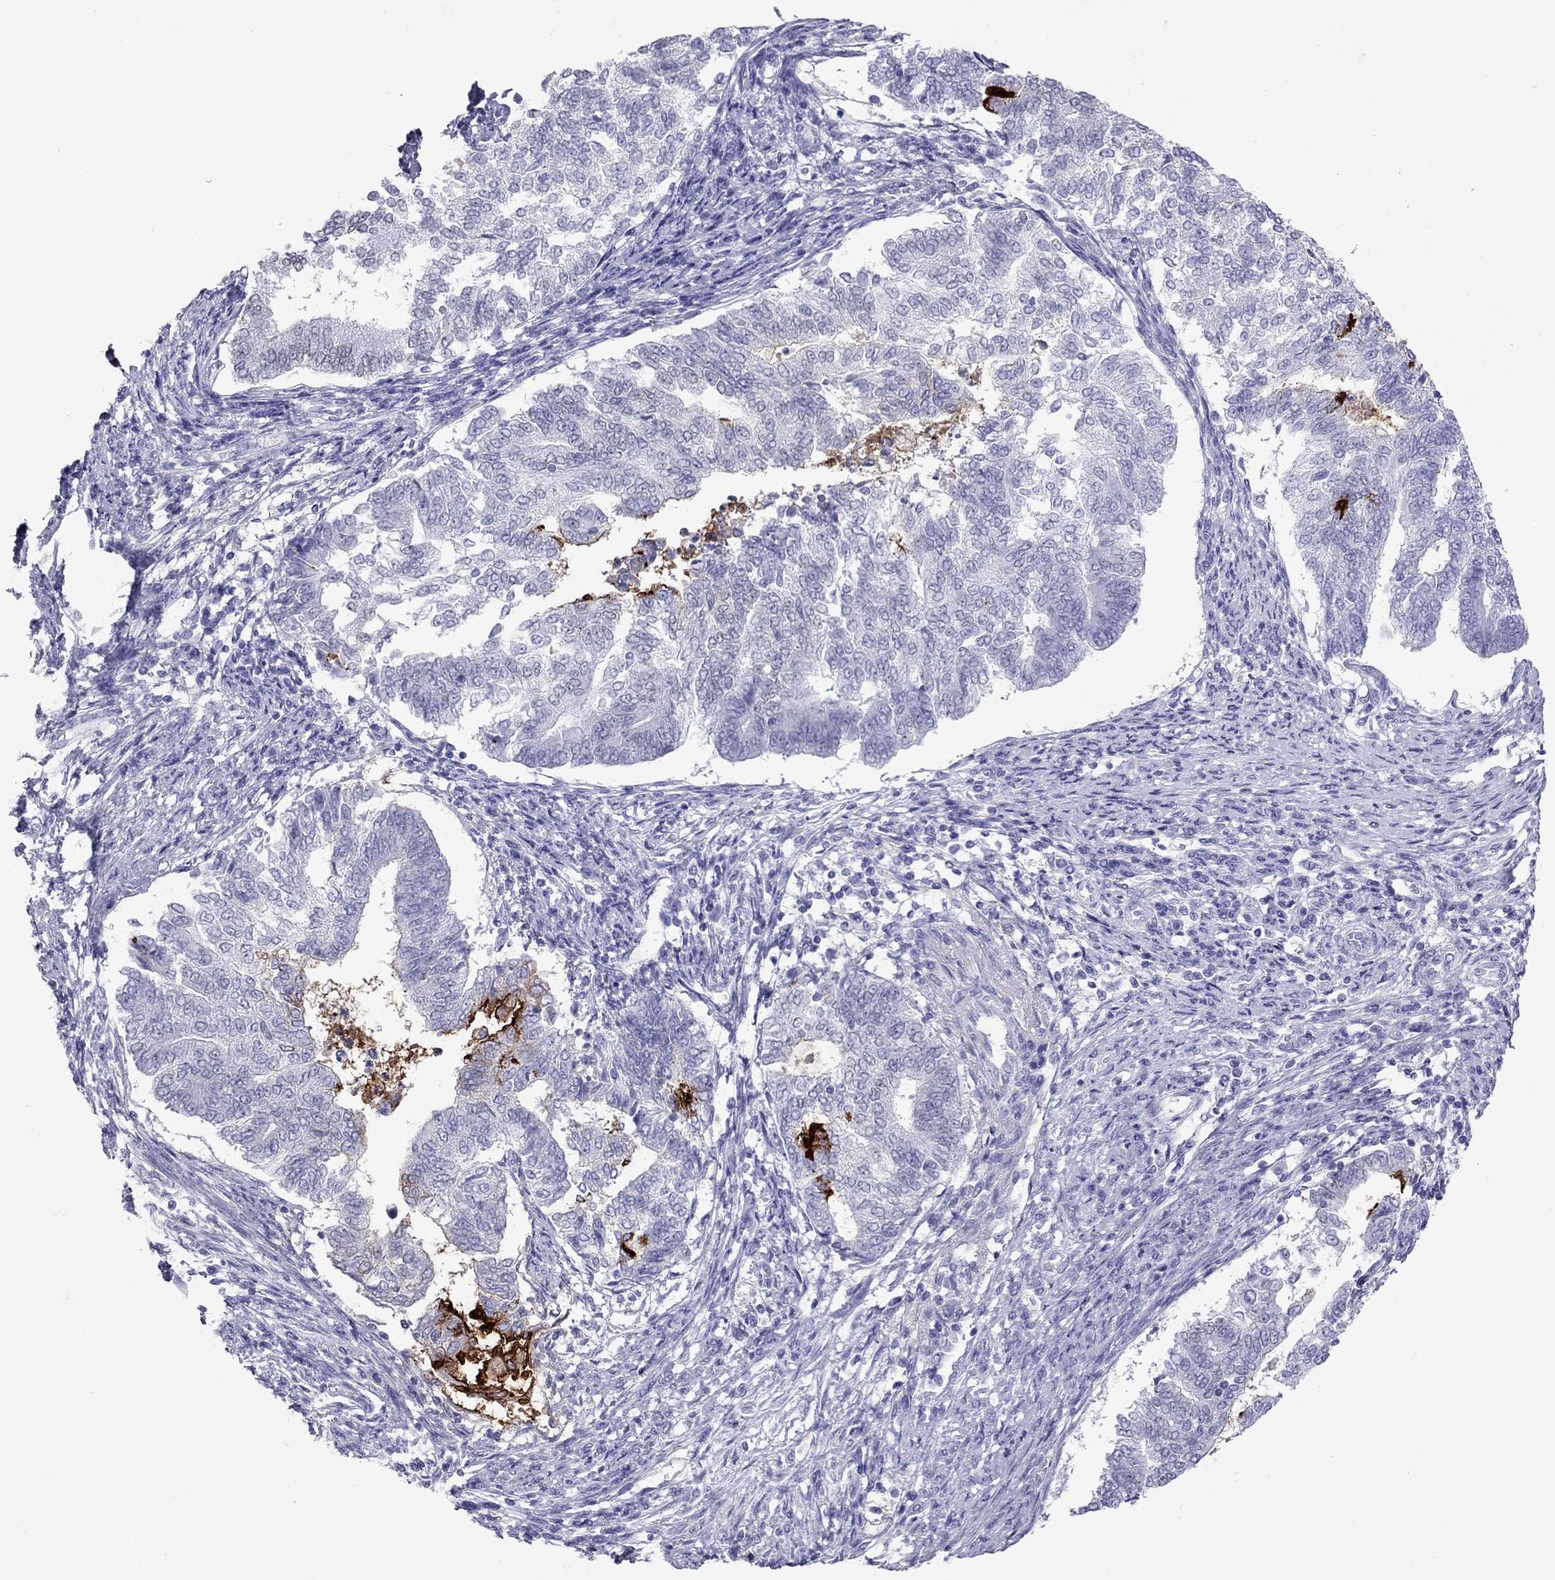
{"staining": {"intensity": "negative", "quantity": "none", "location": "none"}, "tissue": "endometrial cancer", "cell_type": "Tumor cells", "image_type": "cancer", "snomed": [{"axis": "morphology", "description": "Adenocarcinoma, NOS"}, {"axis": "topography", "description": "Endometrium"}], "caption": "Protein analysis of endometrial cancer demonstrates no significant positivity in tumor cells.", "gene": "MUC16", "patient": {"sex": "female", "age": 65}}